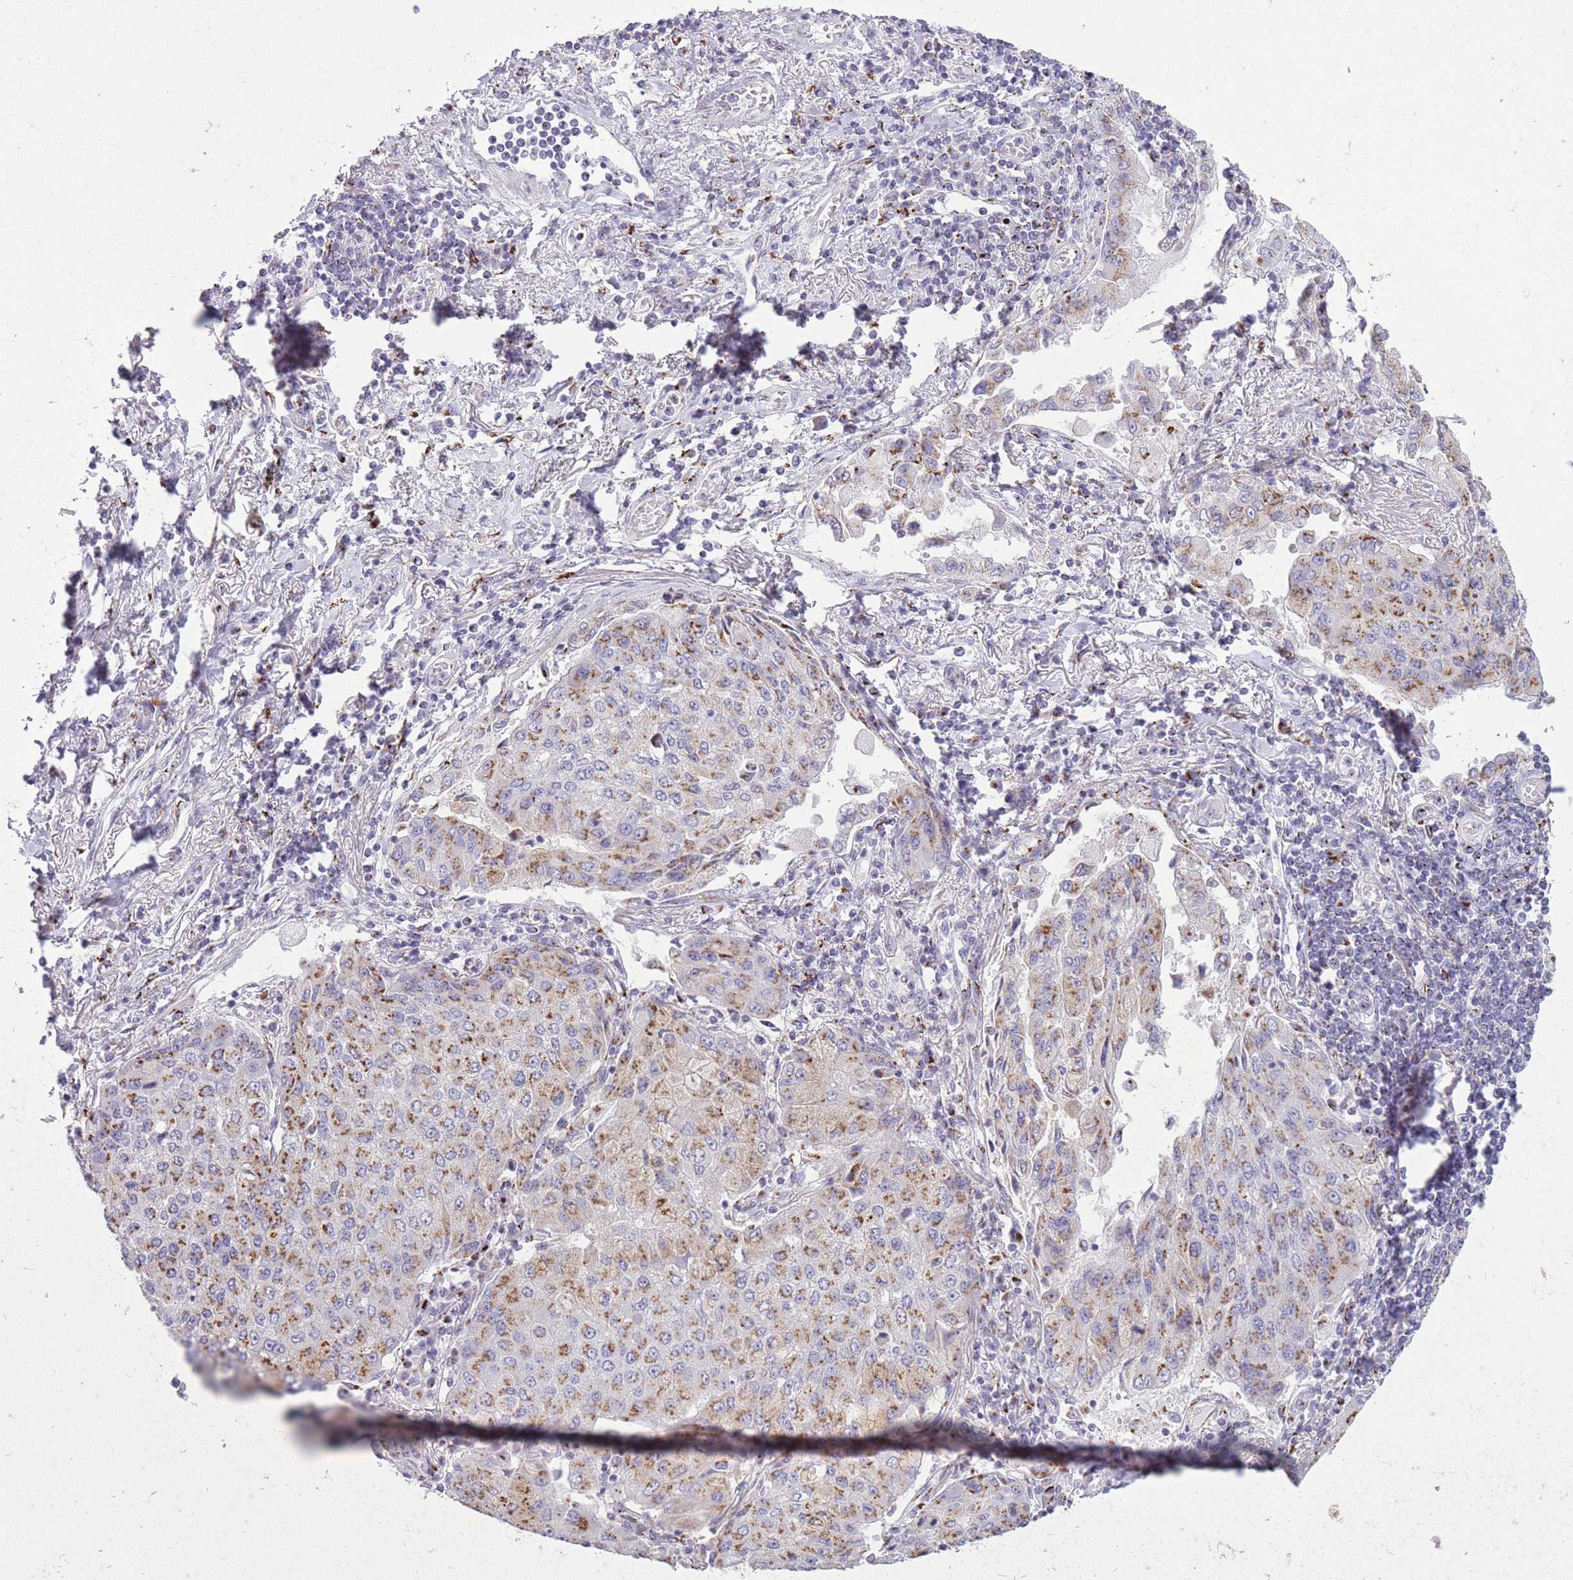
{"staining": {"intensity": "moderate", "quantity": ">75%", "location": "cytoplasmic/membranous"}, "tissue": "lung cancer", "cell_type": "Tumor cells", "image_type": "cancer", "snomed": [{"axis": "morphology", "description": "Squamous cell carcinoma, NOS"}, {"axis": "topography", "description": "Lung"}], "caption": "A high-resolution photomicrograph shows immunohistochemistry (IHC) staining of lung squamous cell carcinoma, which shows moderate cytoplasmic/membranous positivity in approximately >75% of tumor cells.", "gene": "B4GALT2", "patient": {"sex": "male", "age": 74}}